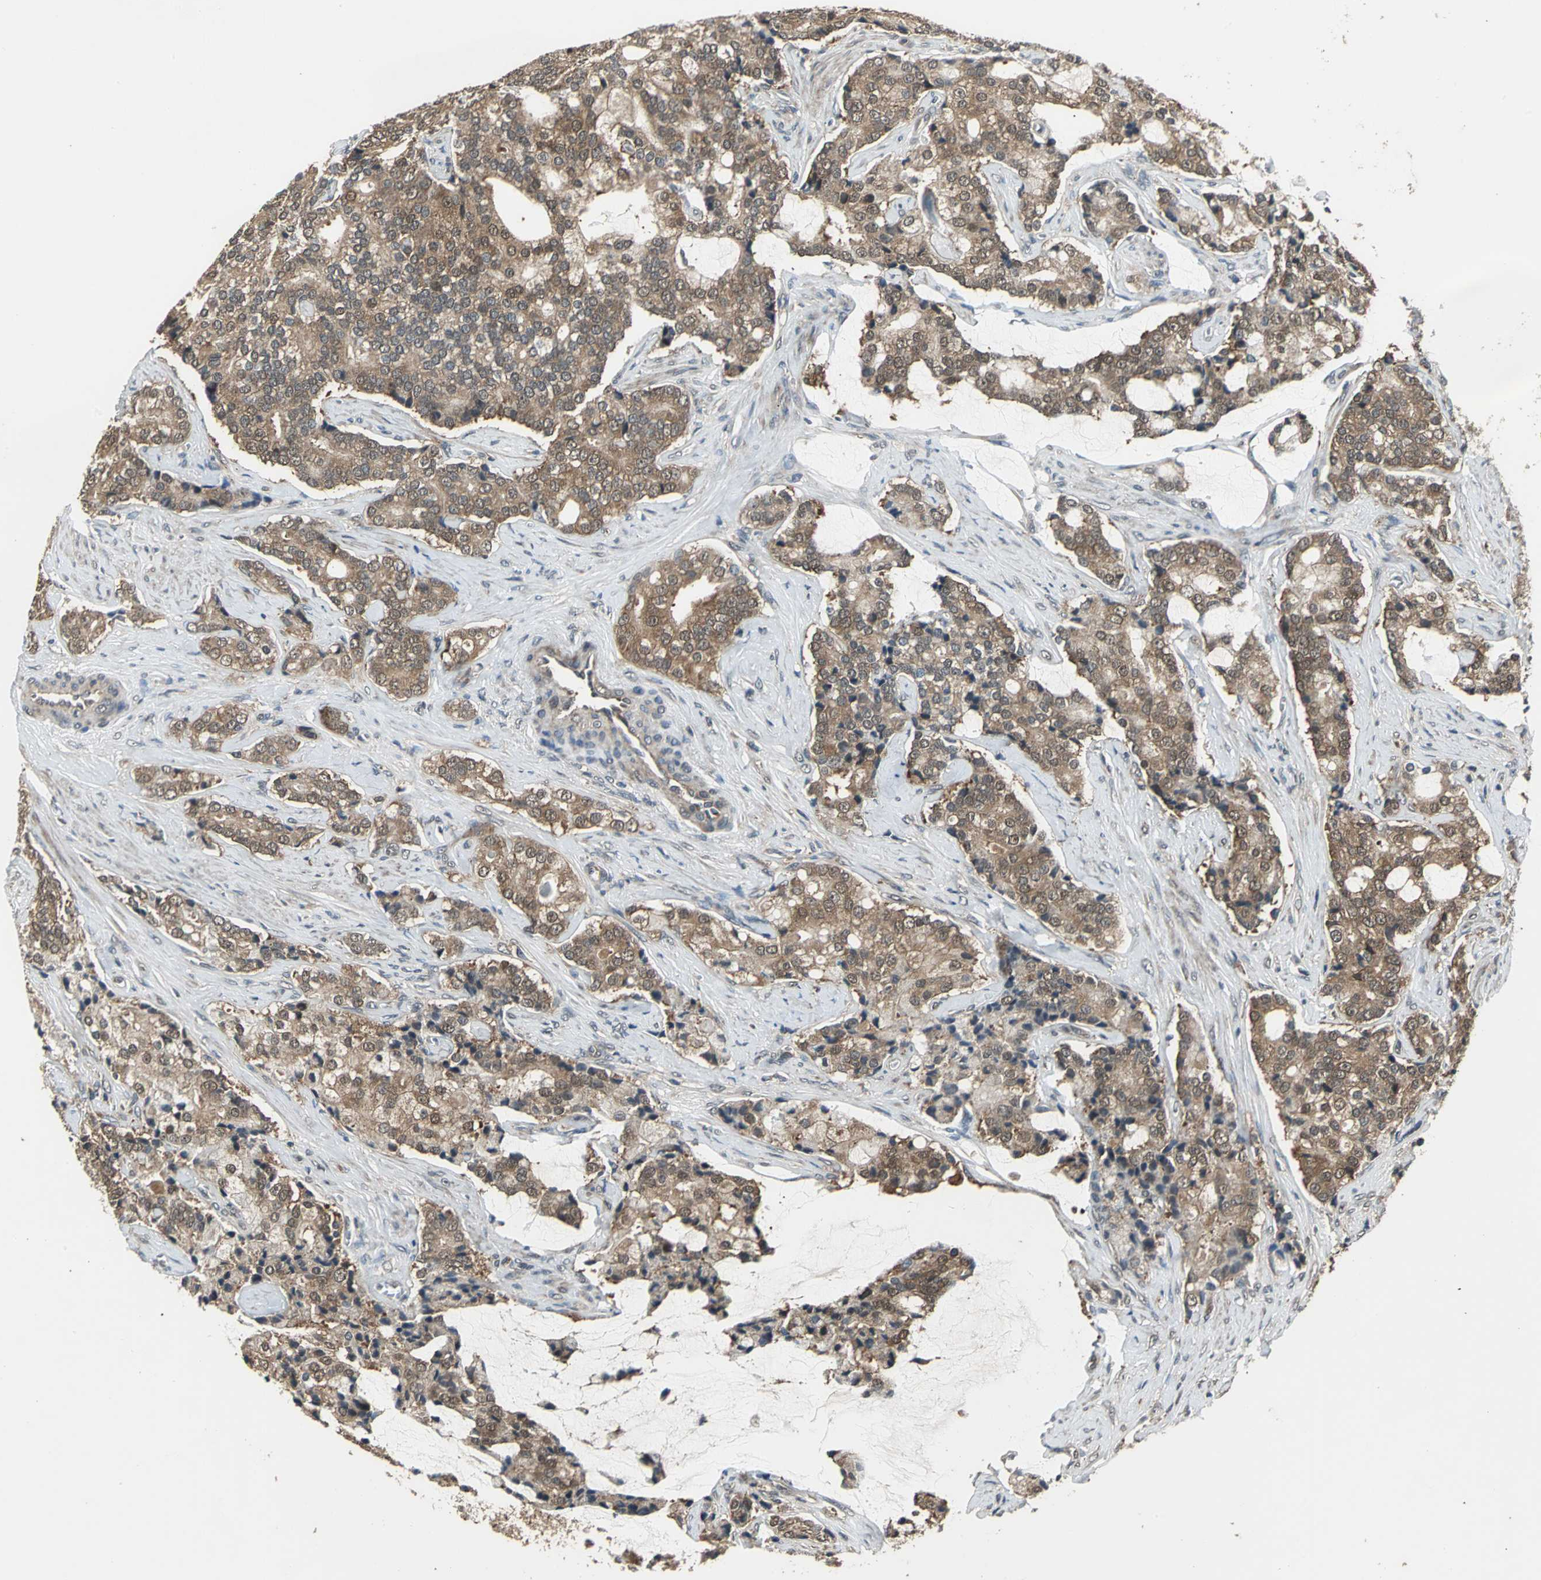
{"staining": {"intensity": "moderate", "quantity": ">75%", "location": "cytoplasmic/membranous"}, "tissue": "prostate cancer", "cell_type": "Tumor cells", "image_type": "cancer", "snomed": [{"axis": "morphology", "description": "Adenocarcinoma, Low grade"}, {"axis": "topography", "description": "Prostate"}], "caption": "Immunohistochemistry (IHC) of human prostate low-grade adenocarcinoma exhibits medium levels of moderate cytoplasmic/membranous positivity in about >75% of tumor cells.", "gene": "EIF2B2", "patient": {"sex": "male", "age": 58}}